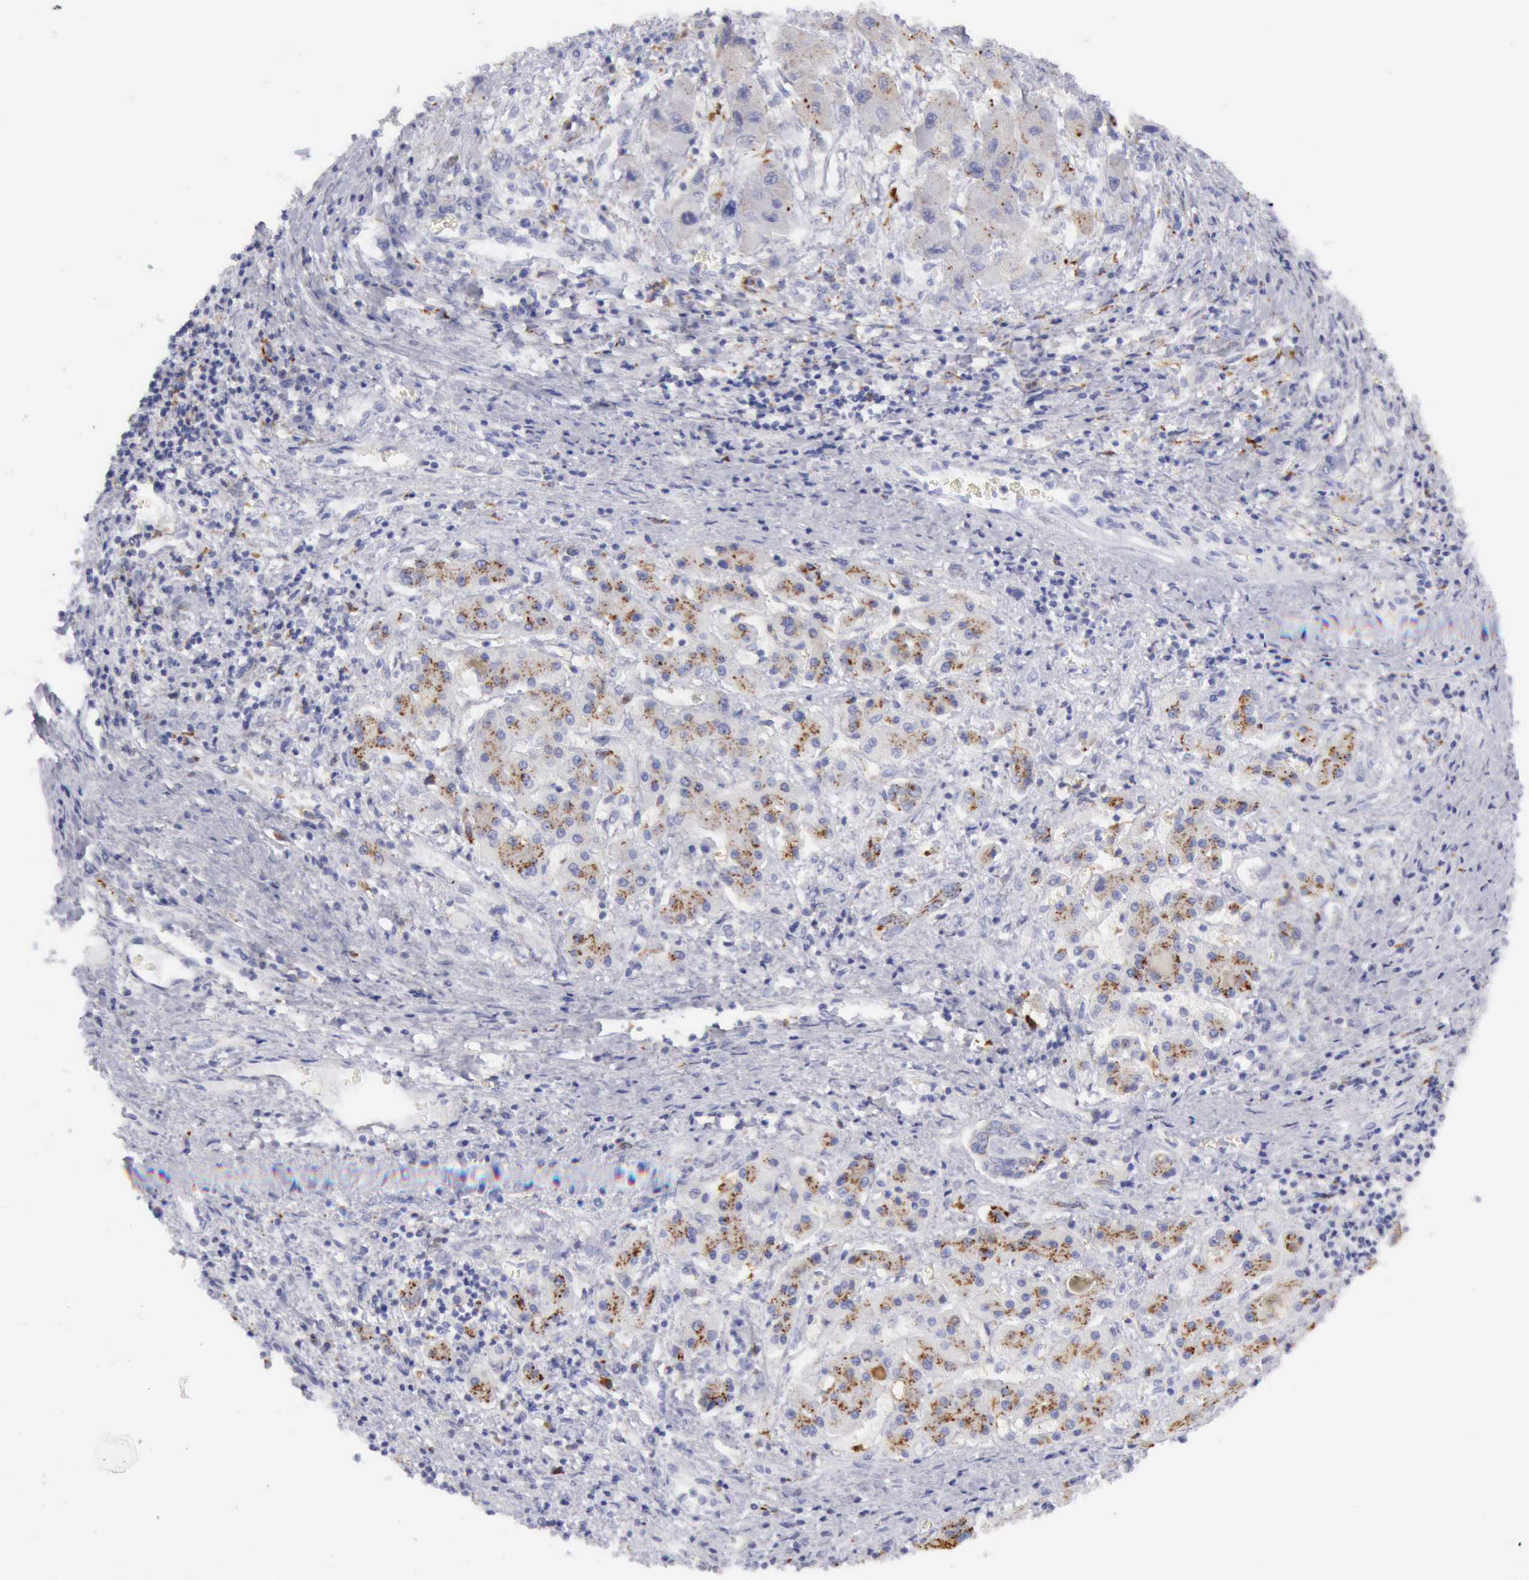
{"staining": {"intensity": "weak", "quantity": "25%-75%", "location": "cytoplasmic/membranous"}, "tissue": "liver cancer", "cell_type": "Tumor cells", "image_type": "cancer", "snomed": [{"axis": "morphology", "description": "Carcinoma, Hepatocellular, NOS"}, {"axis": "topography", "description": "Liver"}], "caption": "This micrograph reveals immunohistochemistry (IHC) staining of liver hepatocellular carcinoma, with low weak cytoplasmic/membranous staining in about 25%-75% of tumor cells.", "gene": "CTSS", "patient": {"sex": "male", "age": 24}}